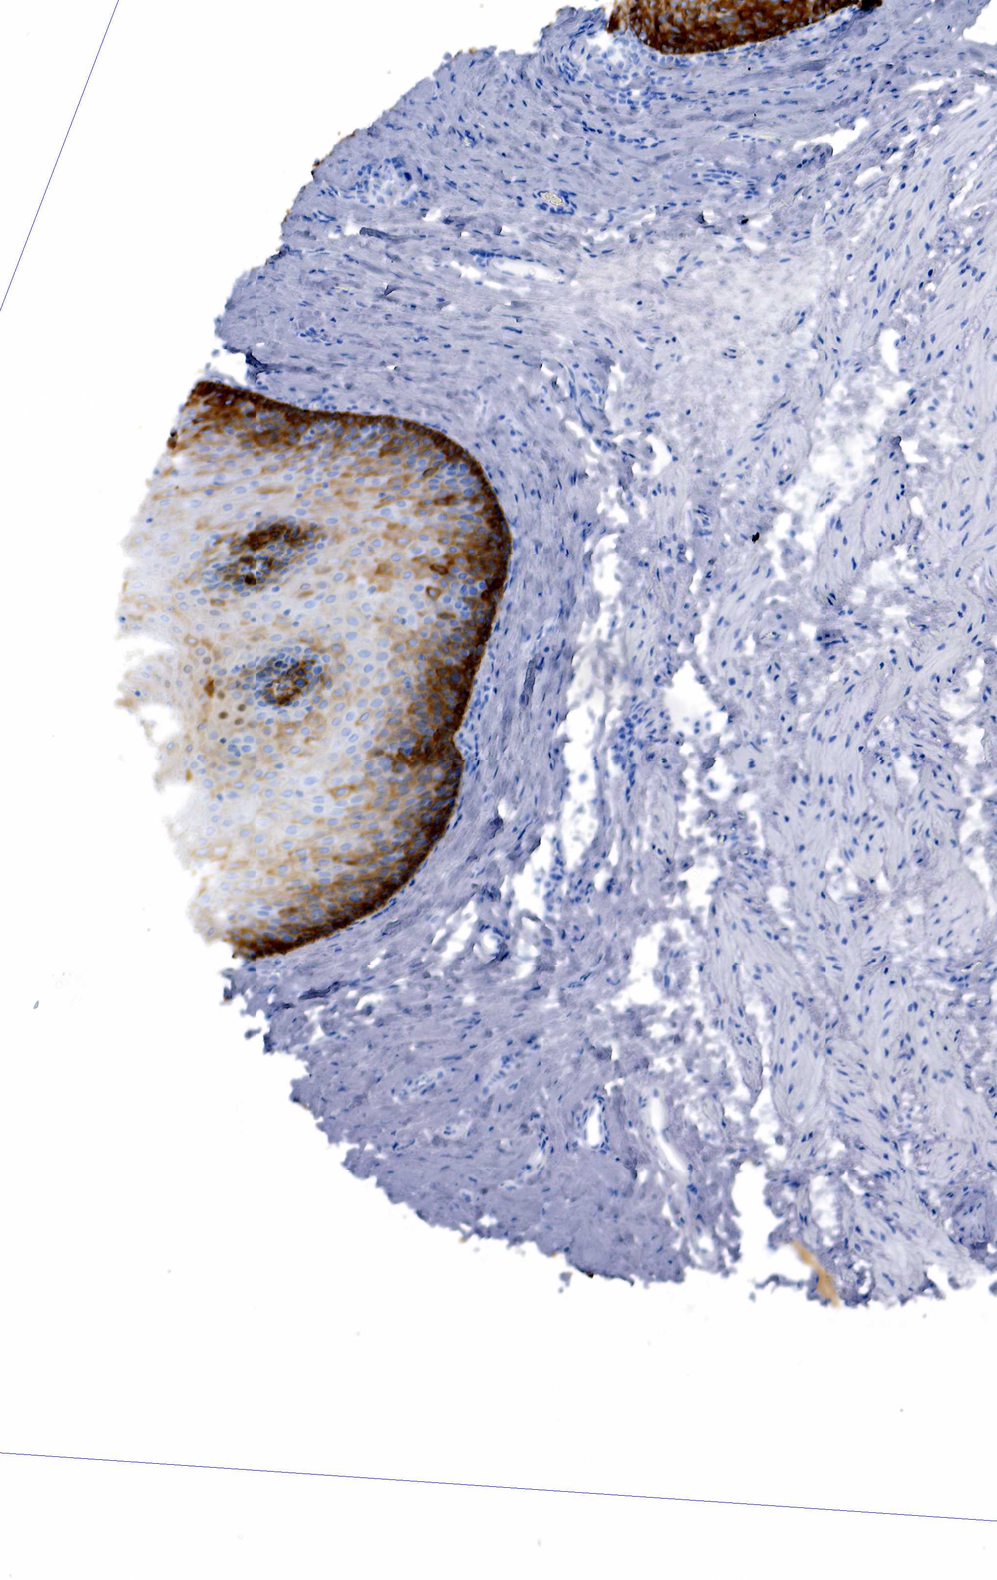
{"staining": {"intensity": "strong", "quantity": "<25%", "location": "cytoplasmic/membranous"}, "tissue": "esophagus", "cell_type": "Squamous epithelial cells", "image_type": "normal", "snomed": [{"axis": "morphology", "description": "Normal tissue, NOS"}, {"axis": "topography", "description": "Esophagus"}], "caption": "Protein staining reveals strong cytoplasmic/membranous staining in about <25% of squamous epithelial cells in normal esophagus. (IHC, brightfield microscopy, high magnification).", "gene": "KRT19", "patient": {"sex": "female", "age": 61}}